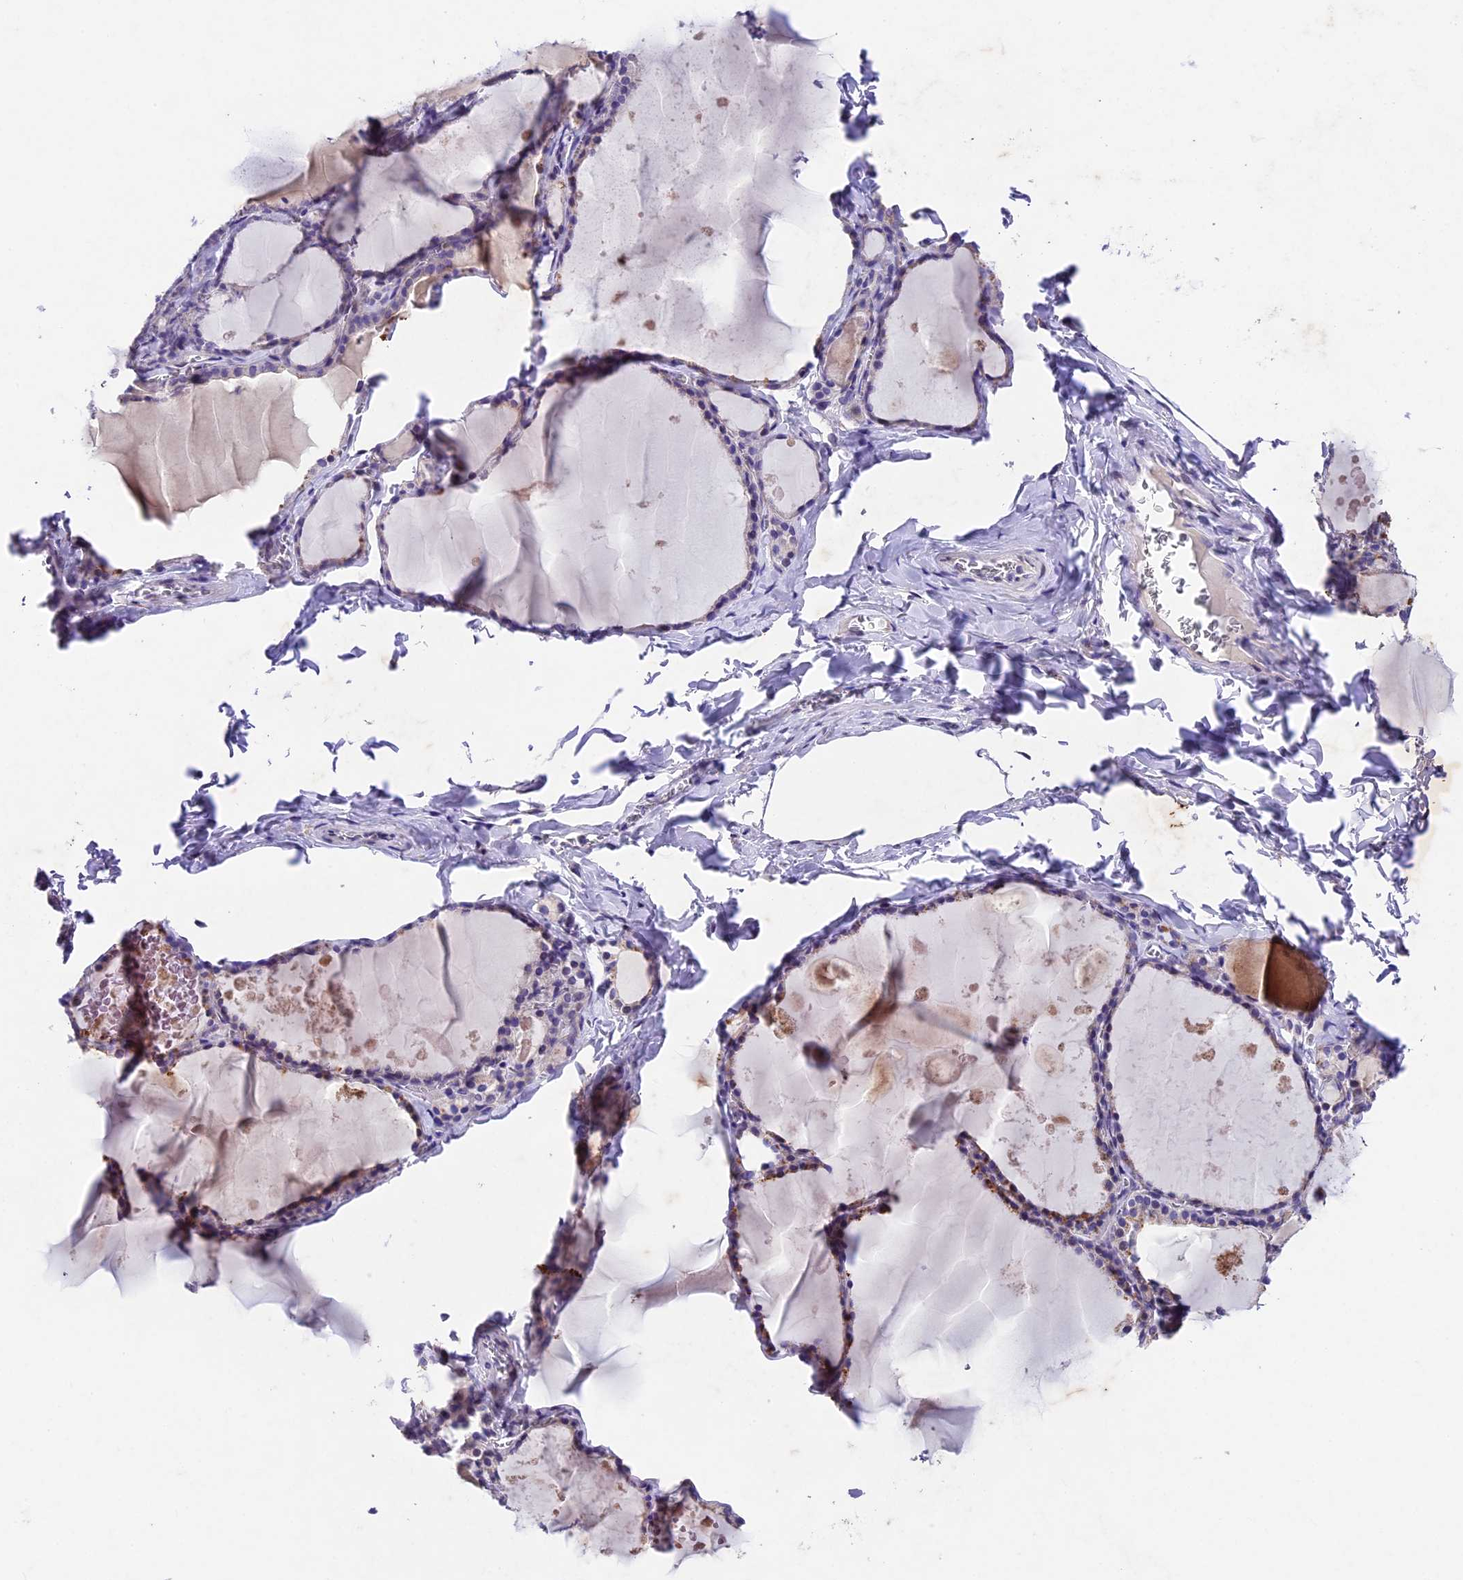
{"staining": {"intensity": "negative", "quantity": "none", "location": "none"}, "tissue": "thyroid gland", "cell_type": "Glandular cells", "image_type": "normal", "snomed": [{"axis": "morphology", "description": "Normal tissue, NOS"}, {"axis": "topography", "description": "Thyroid gland"}], "caption": "The photomicrograph displays no staining of glandular cells in normal thyroid gland.", "gene": "IFT140", "patient": {"sex": "male", "age": 56}}